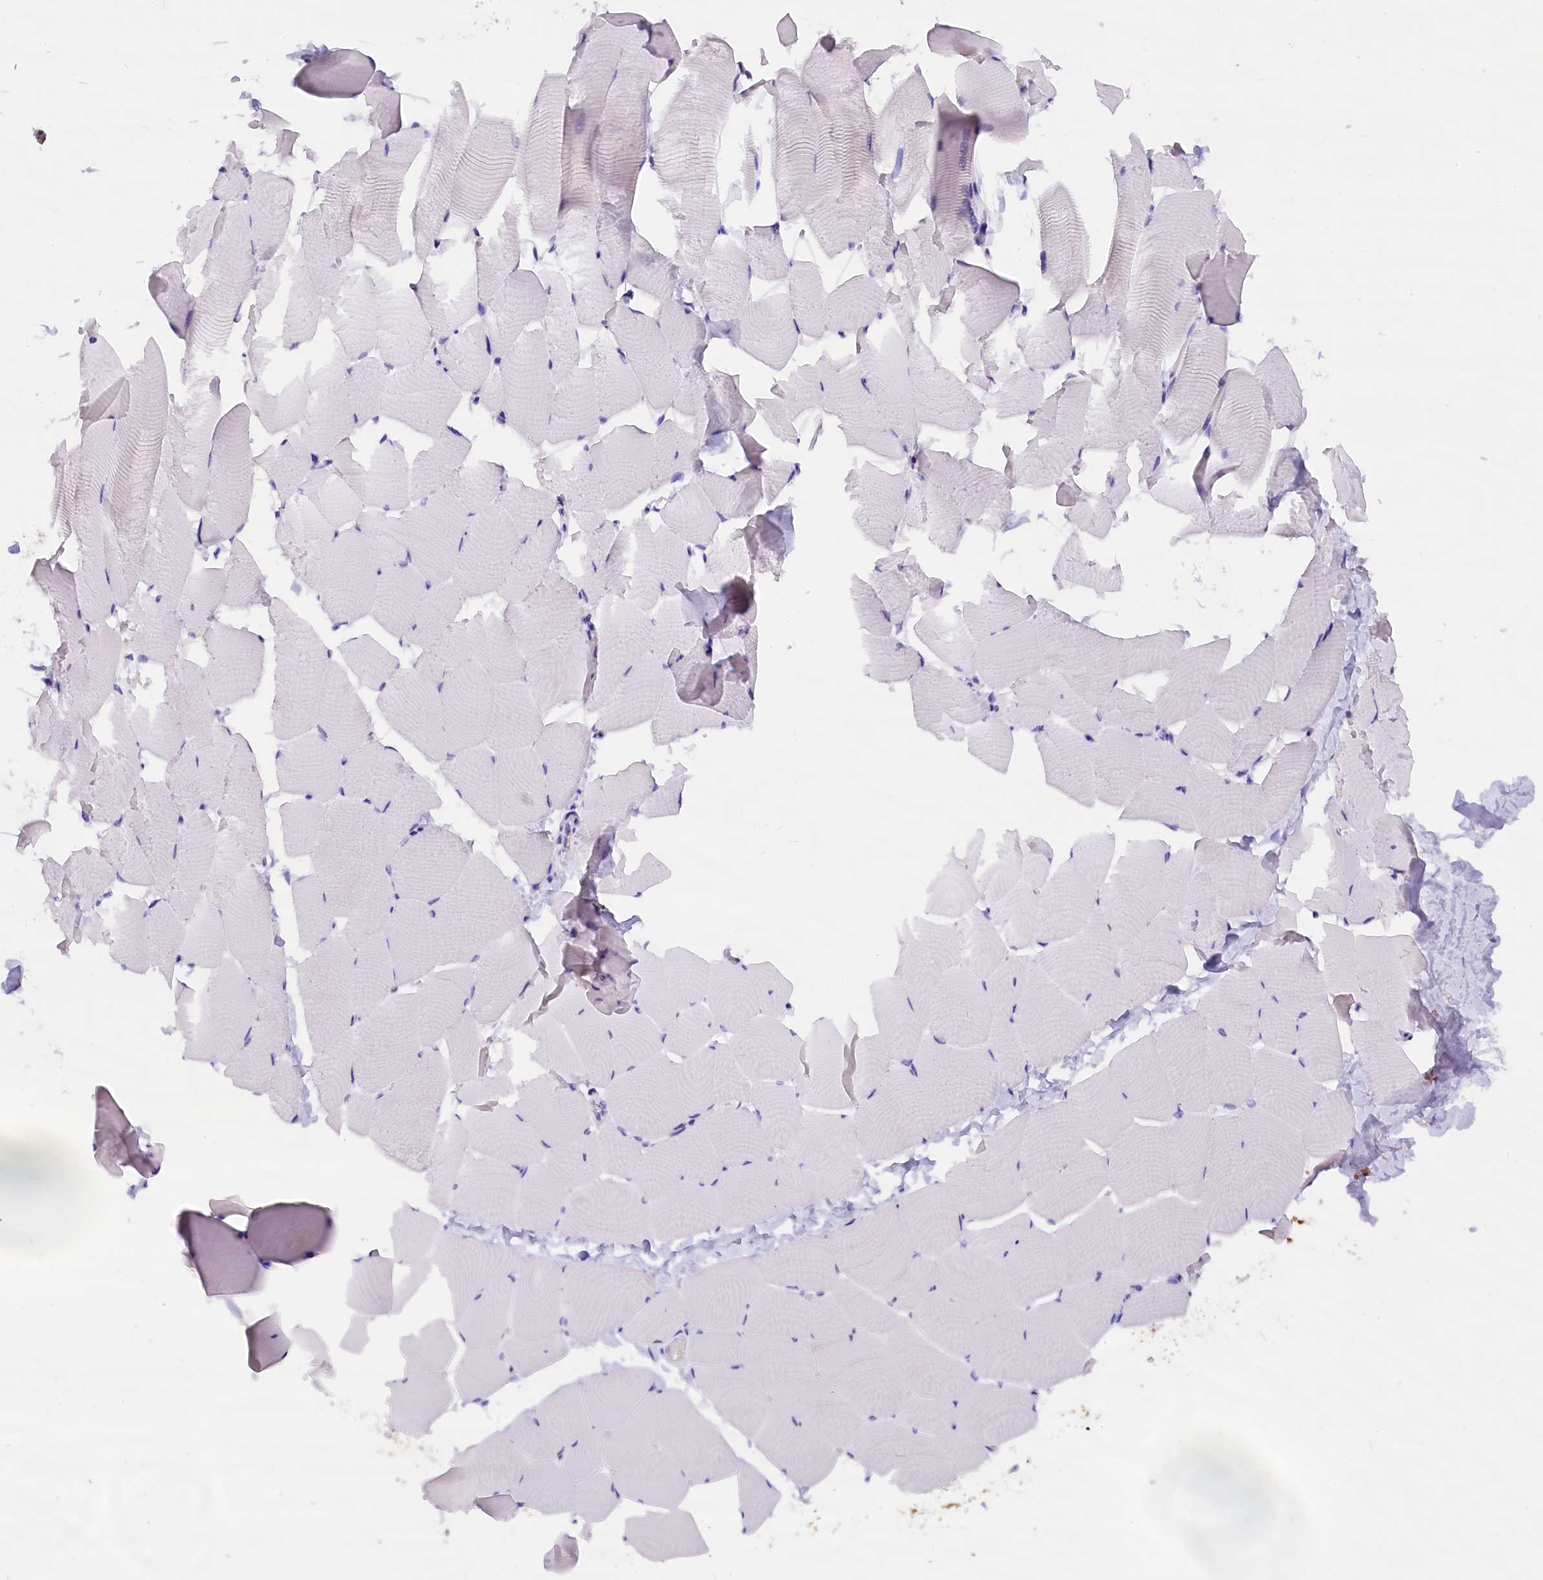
{"staining": {"intensity": "negative", "quantity": "none", "location": "none"}, "tissue": "skeletal muscle", "cell_type": "Myocytes", "image_type": "normal", "snomed": [{"axis": "morphology", "description": "Normal tissue, NOS"}, {"axis": "topography", "description": "Skeletal muscle"}], "caption": "Human skeletal muscle stained for a protein using immunohistochemistry (IHC) demonstrates no positivity in myocytes.", "gene": "ABAT", "patient": {"sex": "male", "age": 25}}